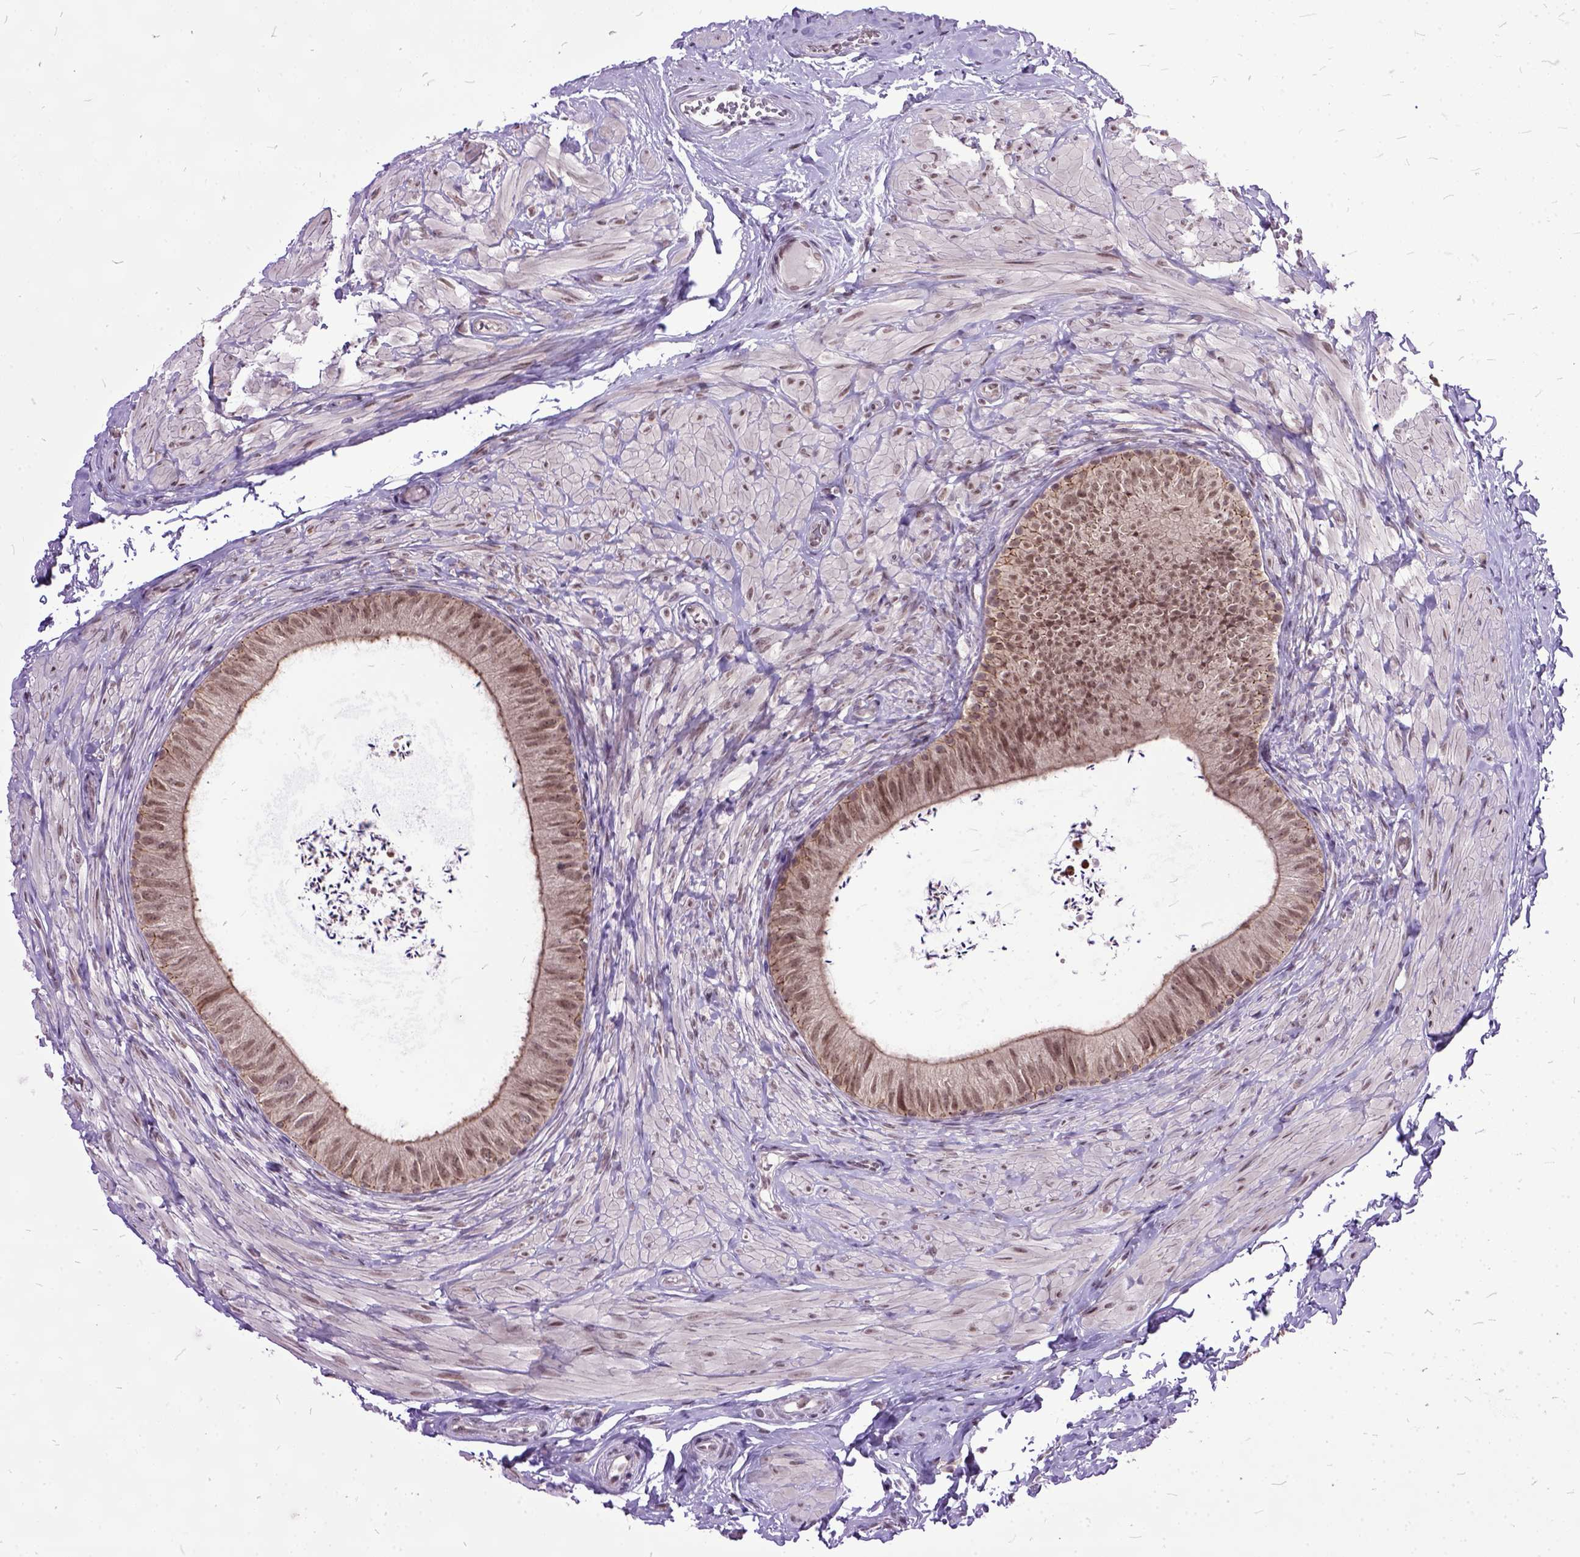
{"staining": {"intensity": "moderate", "quantity": ">75%", "location": "nuclear"}, "tissue": "epididymis", "cell_type": "Glandular cells", "image_type": "normal", "snomed": [{"axis": "morphology", "description": "Normal tissue, NOS"}, {"axis": "topography", "description": "Epididymis, spermatic cord, NOS"}, {"axis": "topography", "description": "Epididymis"}, {"axis": "topography", "description": "Peripheral nerve tissue"}], "caption": "A brown stain shows moderate nuclear staining of a protein in glandular cells of normal epididymis. (Stains: DAB (3,3'-diaminobenzidine) in brown, nuclei in blue, Microscopy: brightfield microscopy at high magnification).", "gene": "ORC5", "patient": {"sex": "male", "age": 29}}